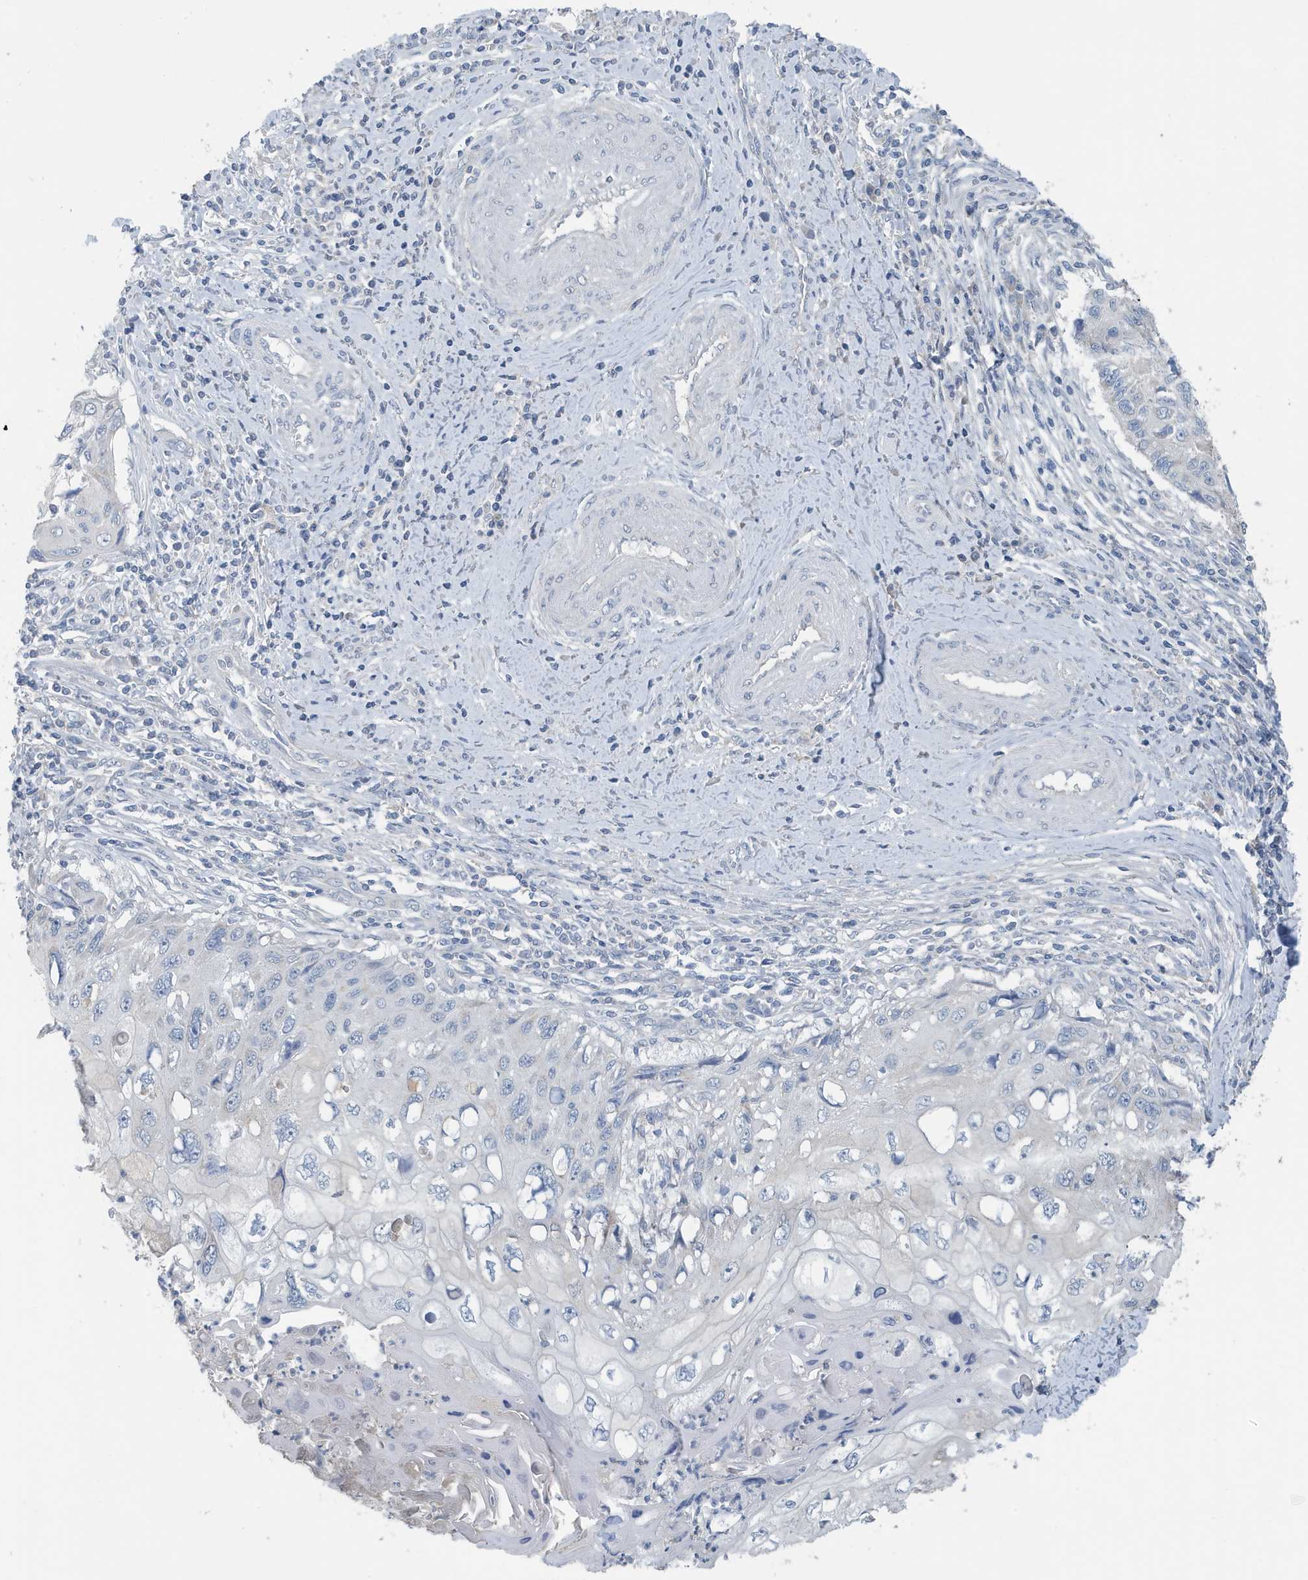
{"staining": {"intensity": "negative", "quantity": "none", "location": "none"}, "tissue": "cervical cancer", "cell_type": "Tumor cells", "image_type": "cancer", "snomed": [{"axis": "morphology", "description": "Squamous cell carcinoma, NOS"}, {"axis": "topography", "description": "Cervix"}], "caption": "High power microscopy micrograph of an IHC image of squamous cell carcinoma (cervical), revealing no significant staining in tumor cells.", "gene": "UGT2B4", "patient": {"sex": "female", "age": 70}}